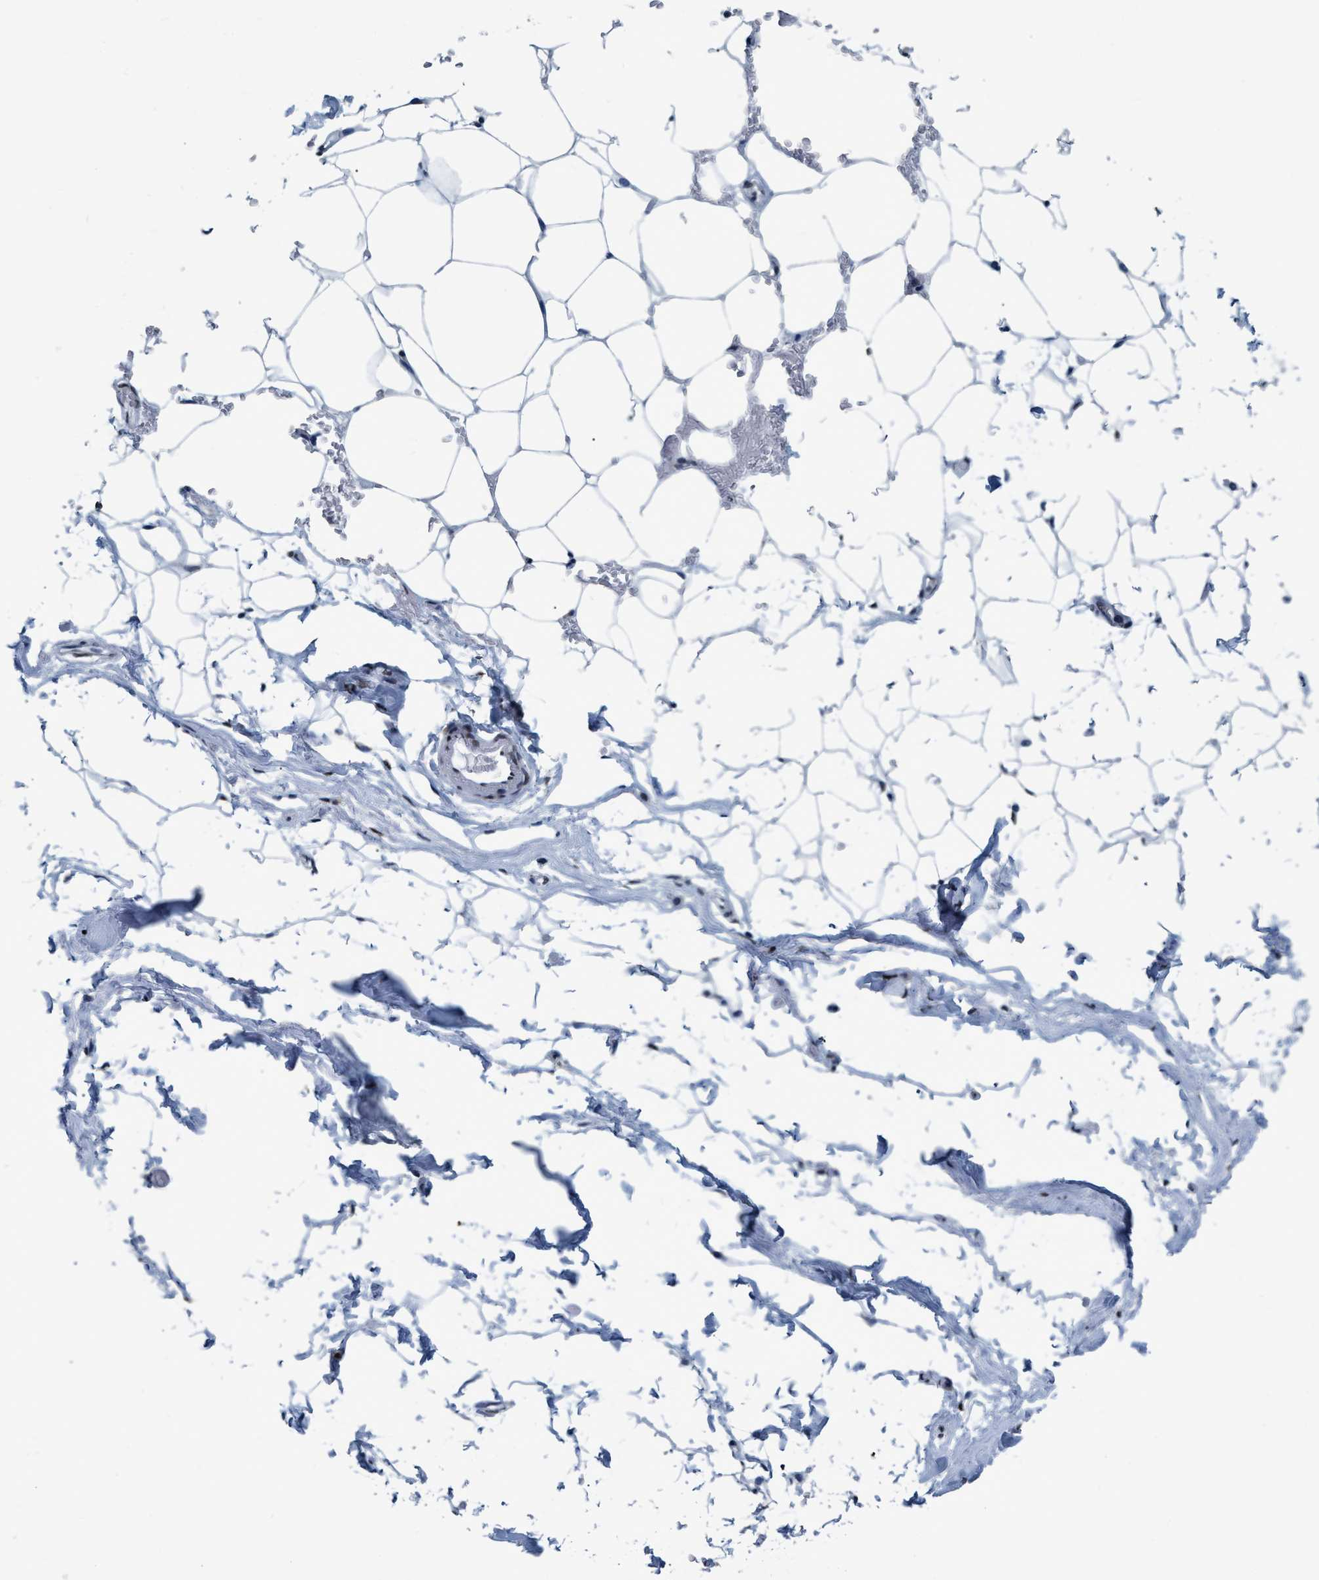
{"staining": {"intensity": "moderate", "quantity": "<25%", "location": "cytoplasmic/membranous"}, "tissue": "adipose tissue", "cell_type": "Adipocytes", "image_type": "normal", "snomed": [{"axis": "morphology", "description": "Normal tissue, NOS"}, {"axis": "topography", "description": "Breast"}, {"axis": "topography", "description": "Soft tissue"}], "caption": "The photomicrograph displays a brown stain indicating the presence of a protein in the cytoplasmic/membranous of adipocytes in adipose tissue.", "gene": "CCNE2", "patient": {"sex": "female", "age": 75}}